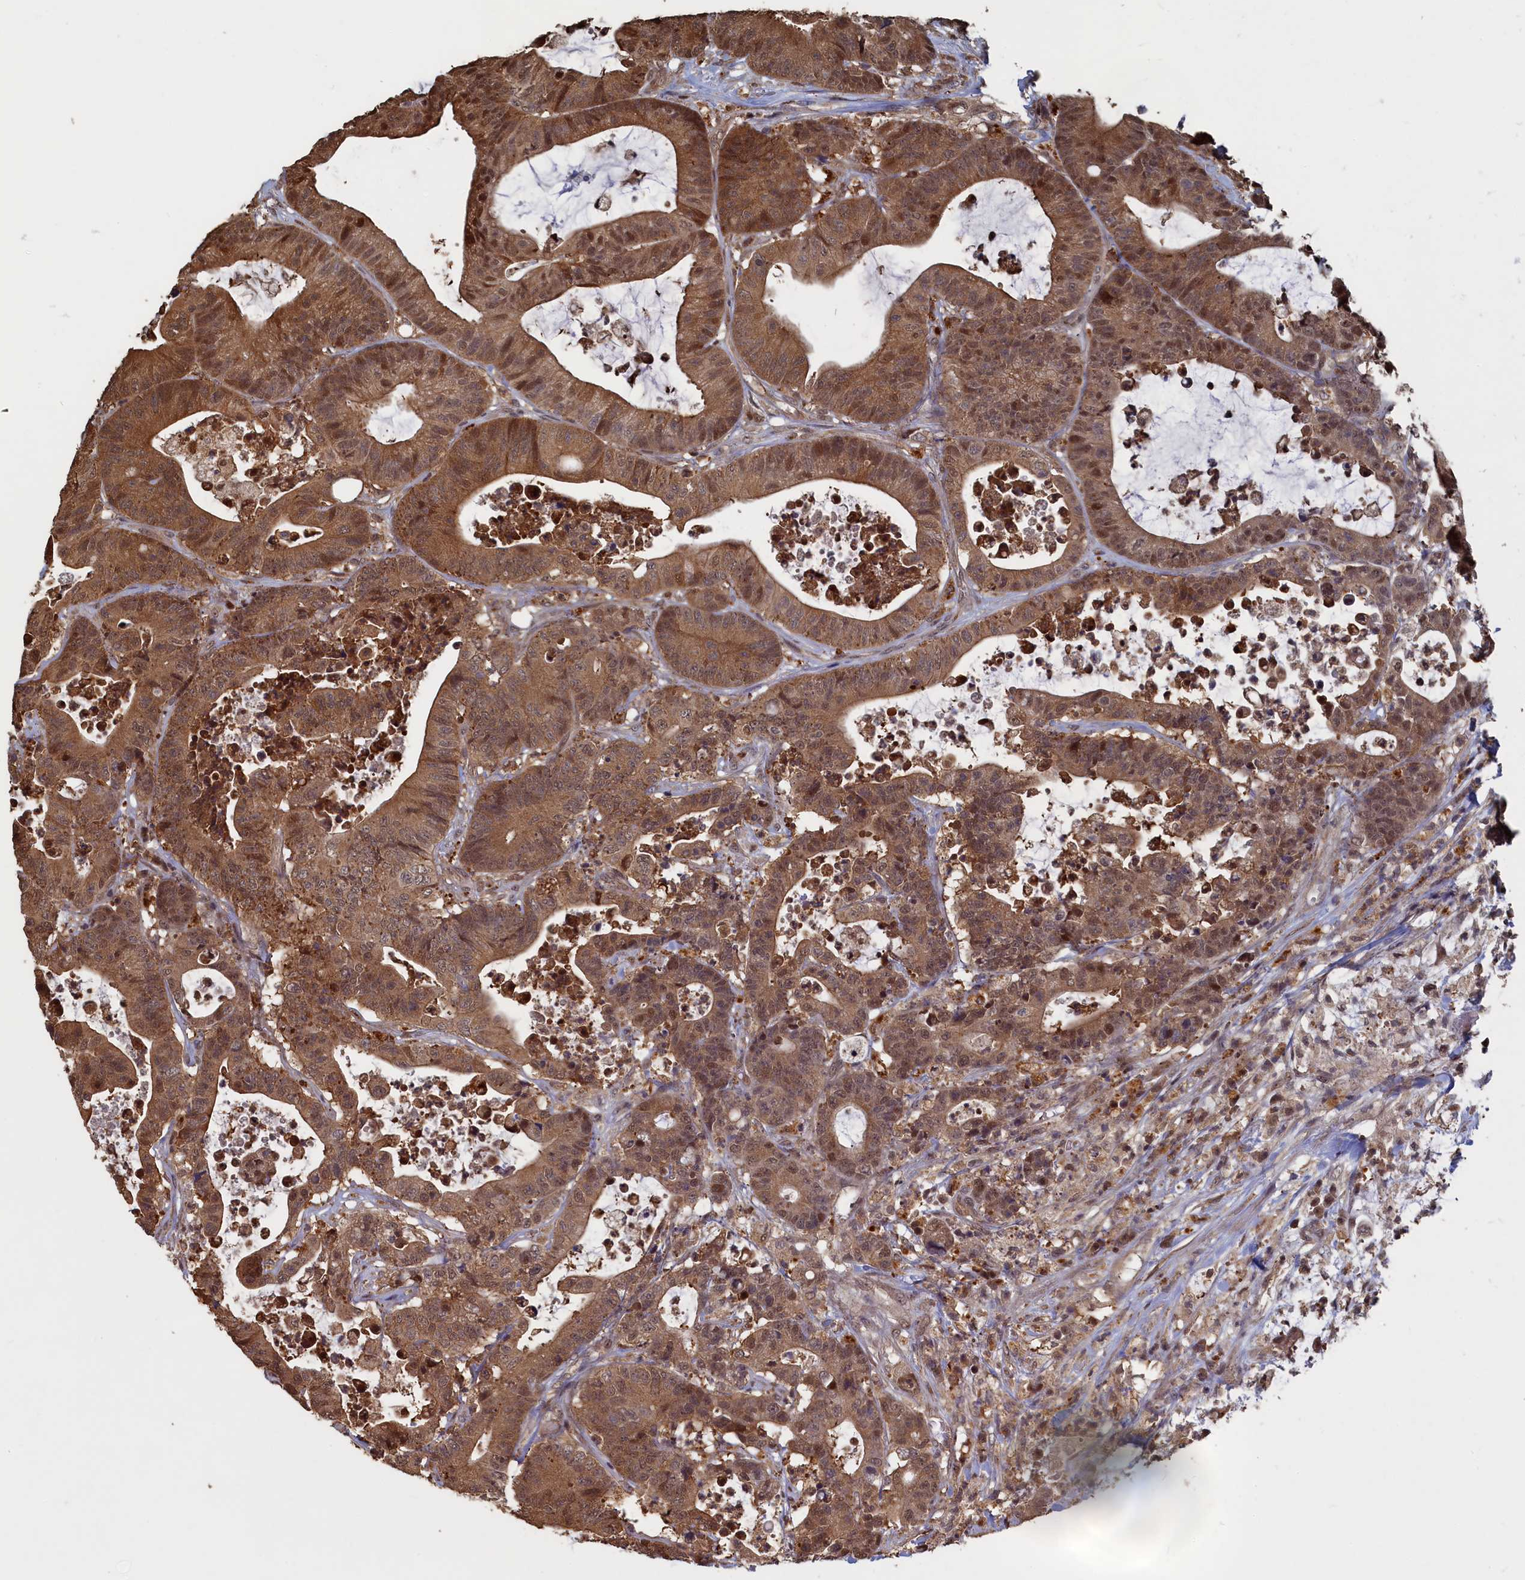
{"staining": {"intensity": "moderate", "quantity": ">75%", "location": "cytoplasmic/membranous,nuclear"}, "tissue": "colorectal cancer", "cell_type": "Tumor cells", "image_type": "cancer", "snomed": [{"axis": "morphology", "description": "Adenocarcinoma, NOS"}, {"axis": "topography", "description": "Colon"}], "caption": "Tumor cells show medium levels of moderate cytoplasmic/membranous and nuclear positivity in approximately >75% of cells in colorectal cancer.", "gene": "UCHL3", "patient": {"sex": "female", "age": 84}}